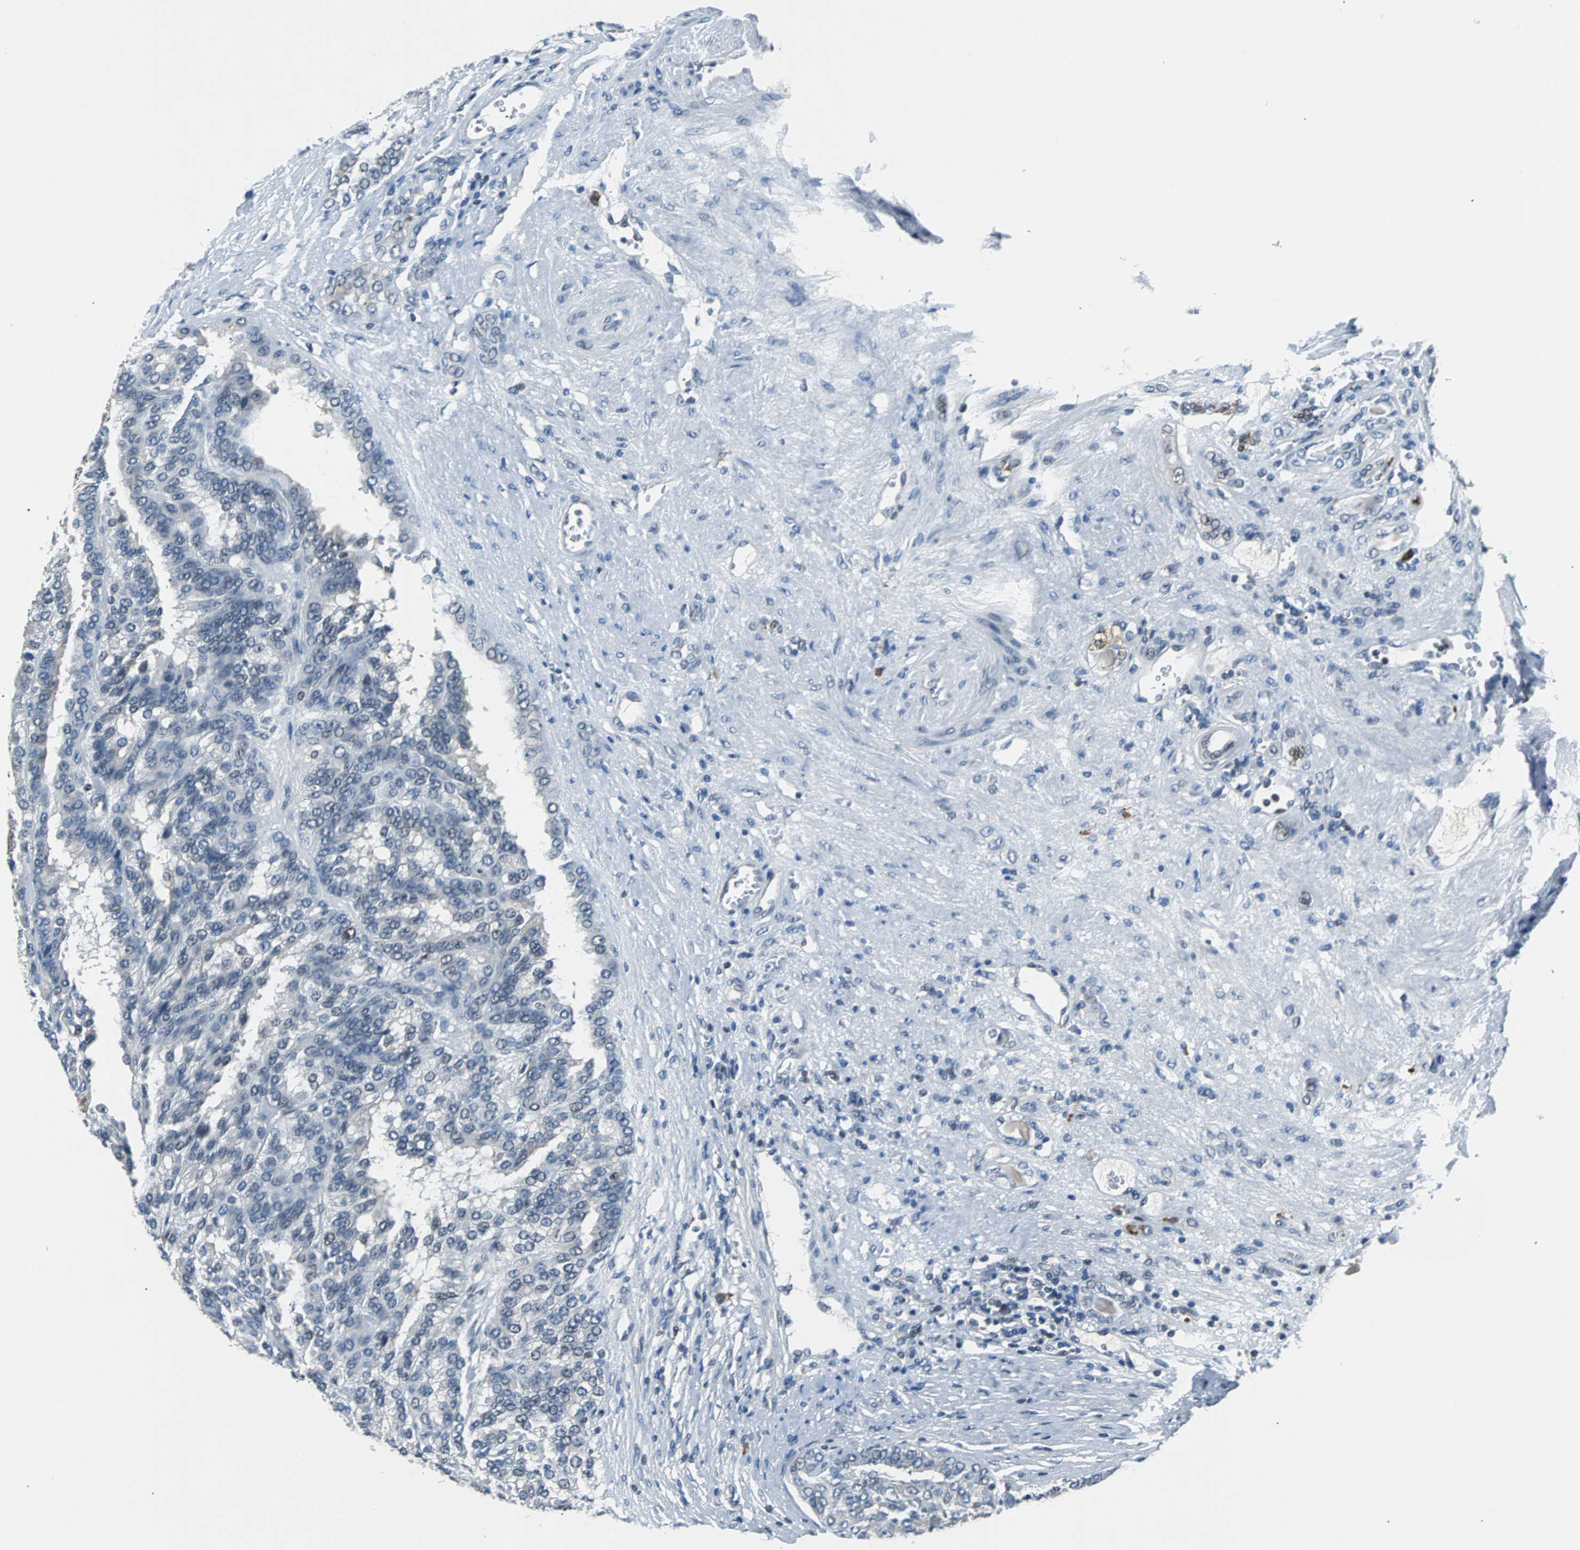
{"staining": {"intensity": "negative", "quantity": "none", "location": "none"}, "tissue": "renal cancer", "cell_type": "Tumor cells", "image_type": "cancer", "snomed": [{"axis": "morphology", "description": "Adenocarcinoma, NOS"}, {"axis": "topography", "description": "Kidney"}], "caption": "This is a image of immunohistochemistry staining of renal cancer, which shows no positivity in tumor cells. Brightfield microscopy of IHC stained with DAB (3,3'-diaminobenzidine) (brown) and hematoxylin (blue), captured at high magnification.", "gene": "USP28", "patient": {"sex": "male", "age": 46}}